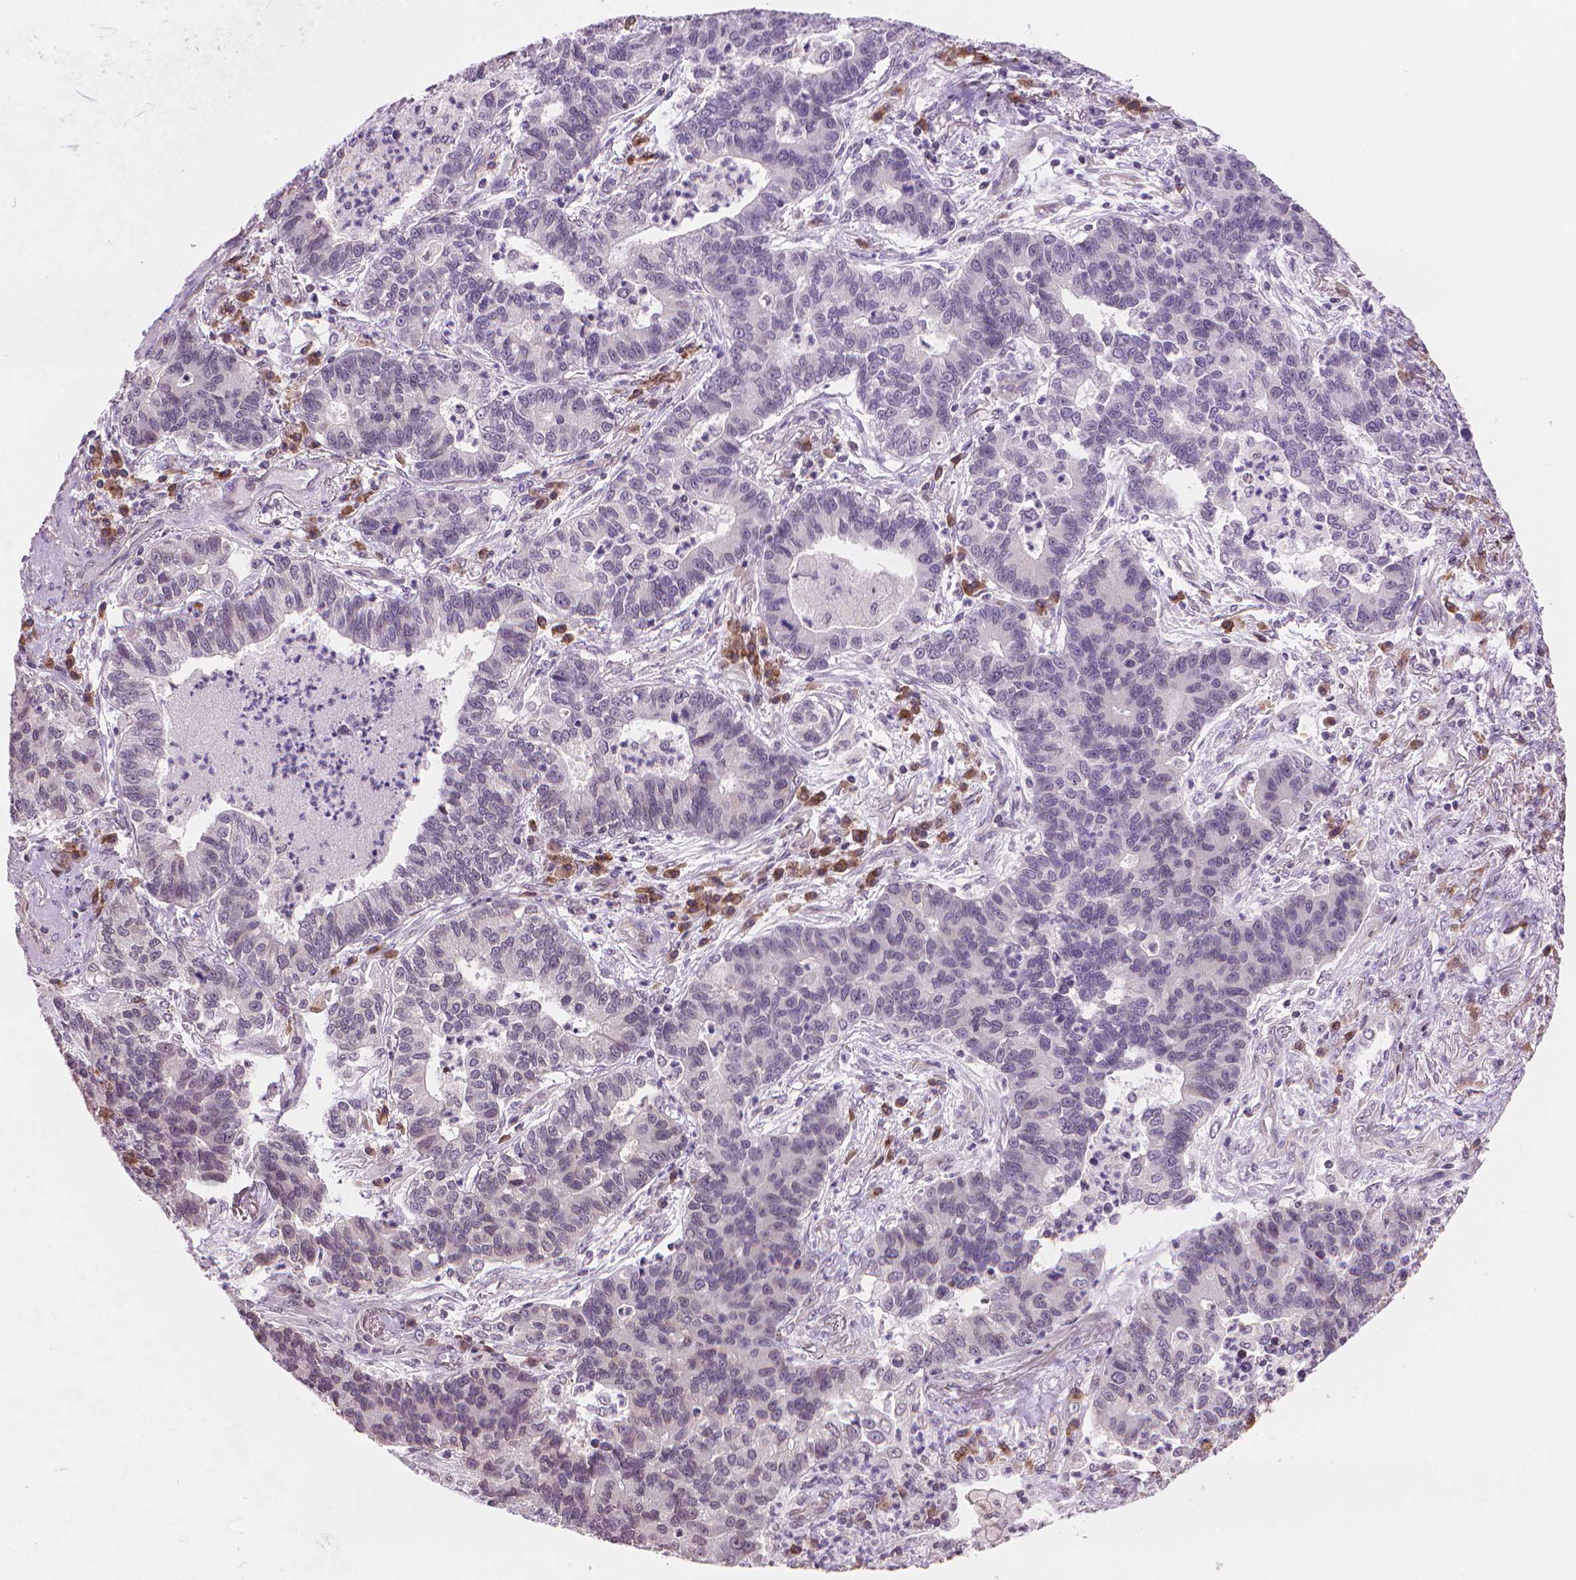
{"staining": {"intensity": "negative", "quantity": "none", "location": "none"}, "tissue": "lung cancer", "cell_type": "Tumor cells", "image_type": "cancer", "snomed": [{"axis": "morphology", "description": "Adenocarcinoma, NOS"}, {"axis": "topography", "description": "Lung"}], "caption": "High magnification brightfield microscopy of lung cancer stained with DAB (brown) and counterstained with hematoxylin (blue): tumor cells show no significant staining. (DAB (3,3'-diaminobenzidine) immunohistochemistry with hematoxylin counter stain).", "gene": "TMEM184A", "patient": {"sex": "female", "age": 57}}